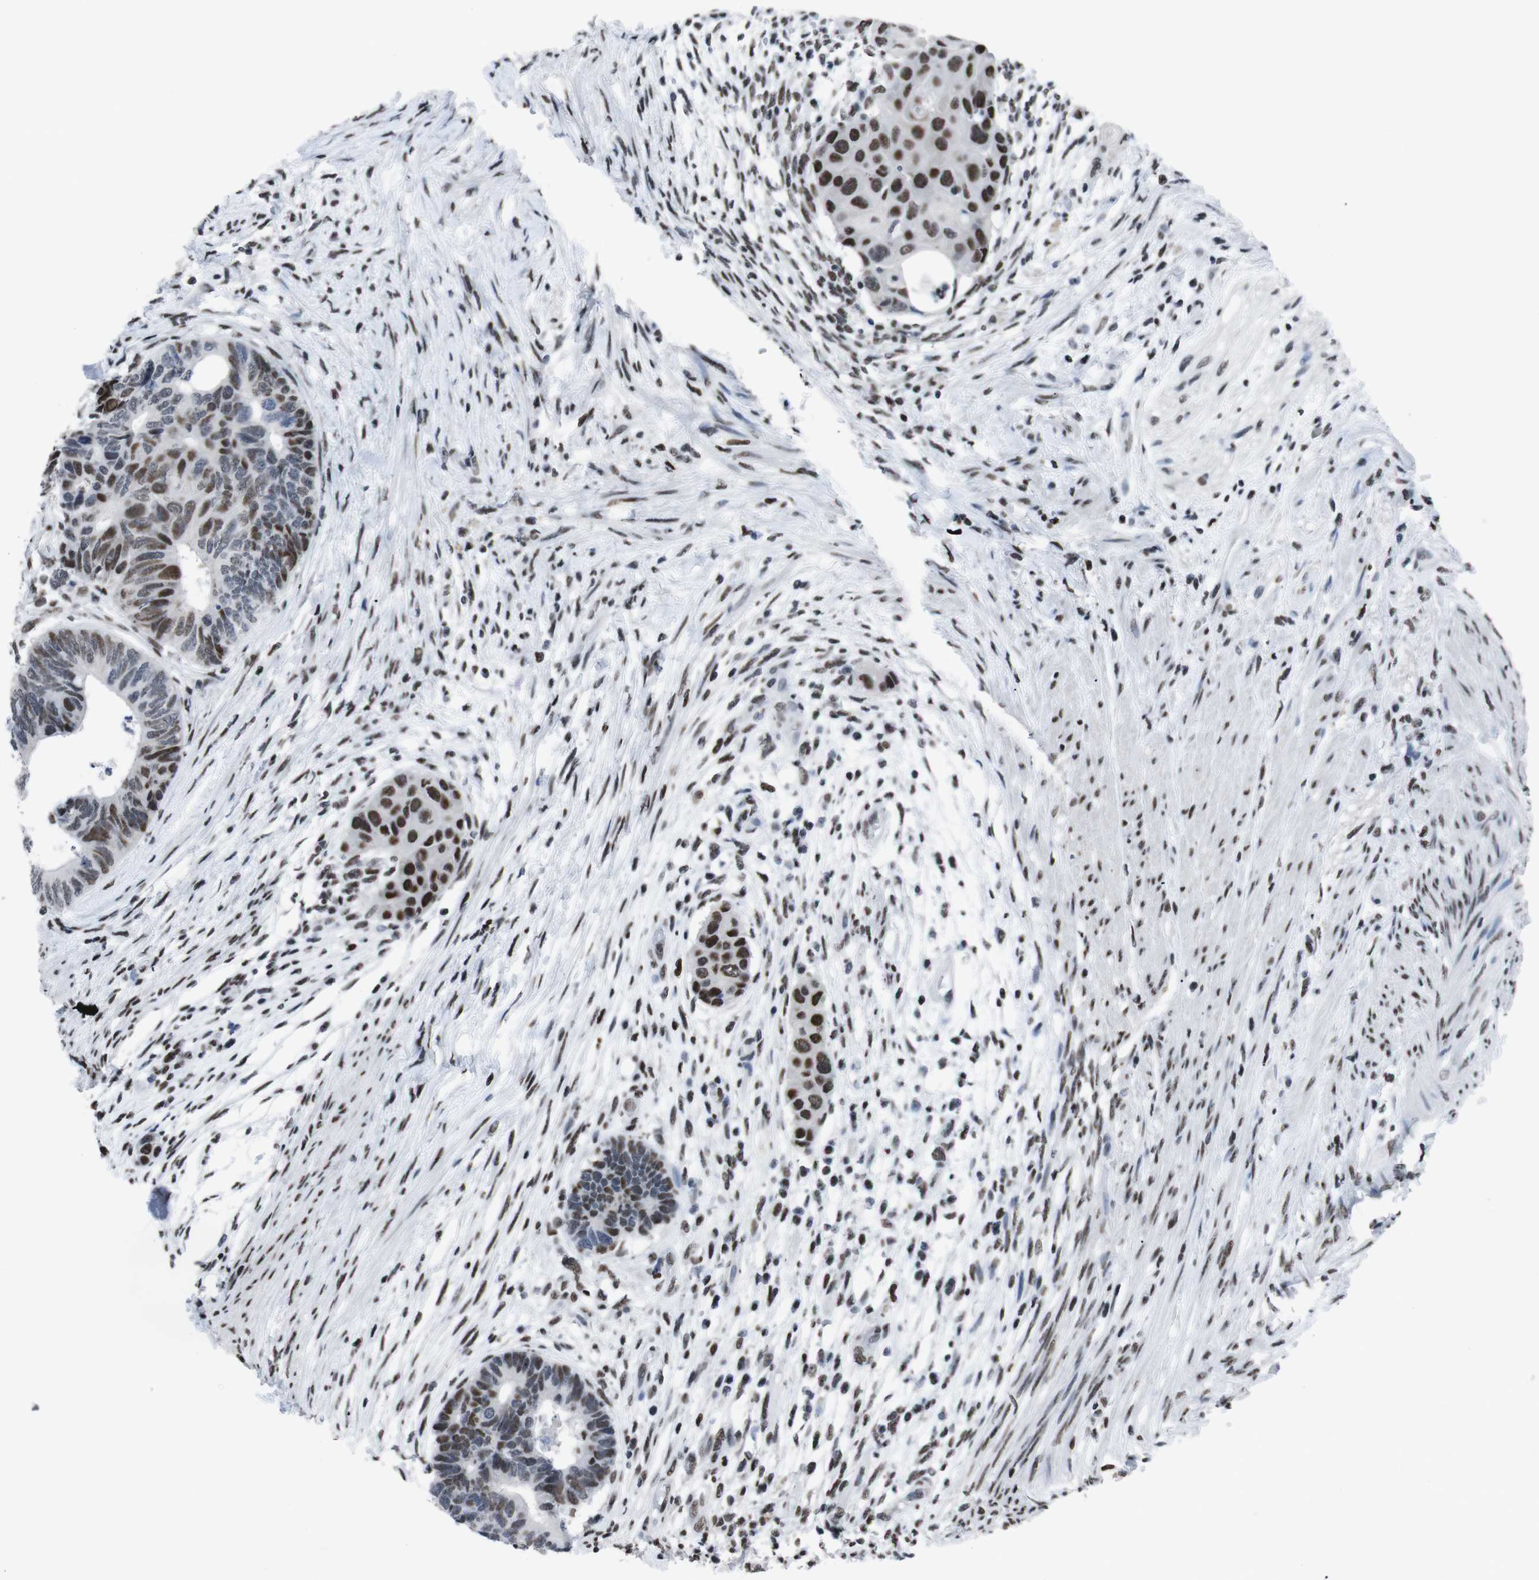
{"staining": {"intensity": "moderate", "quantity": ">75%", "location": "nuclear"}, "tissue": "colorectal cancer", "cell_type": "Tumor cells", "image_type": "cancer", "snomed": [{"axis": "morphology", "description": "Adenocarcinoma, NOS"}, {"axis": "topography", "description": "Rectum"}], "caption": "Human adenocarcinoma (colorectal) stained for a protein (brown) exhibits moderate nuclear positive staining in approximately >75% of tumor cells.", "gene": "PIP4P2", "patient": {"sex": "male", "age": 51}}